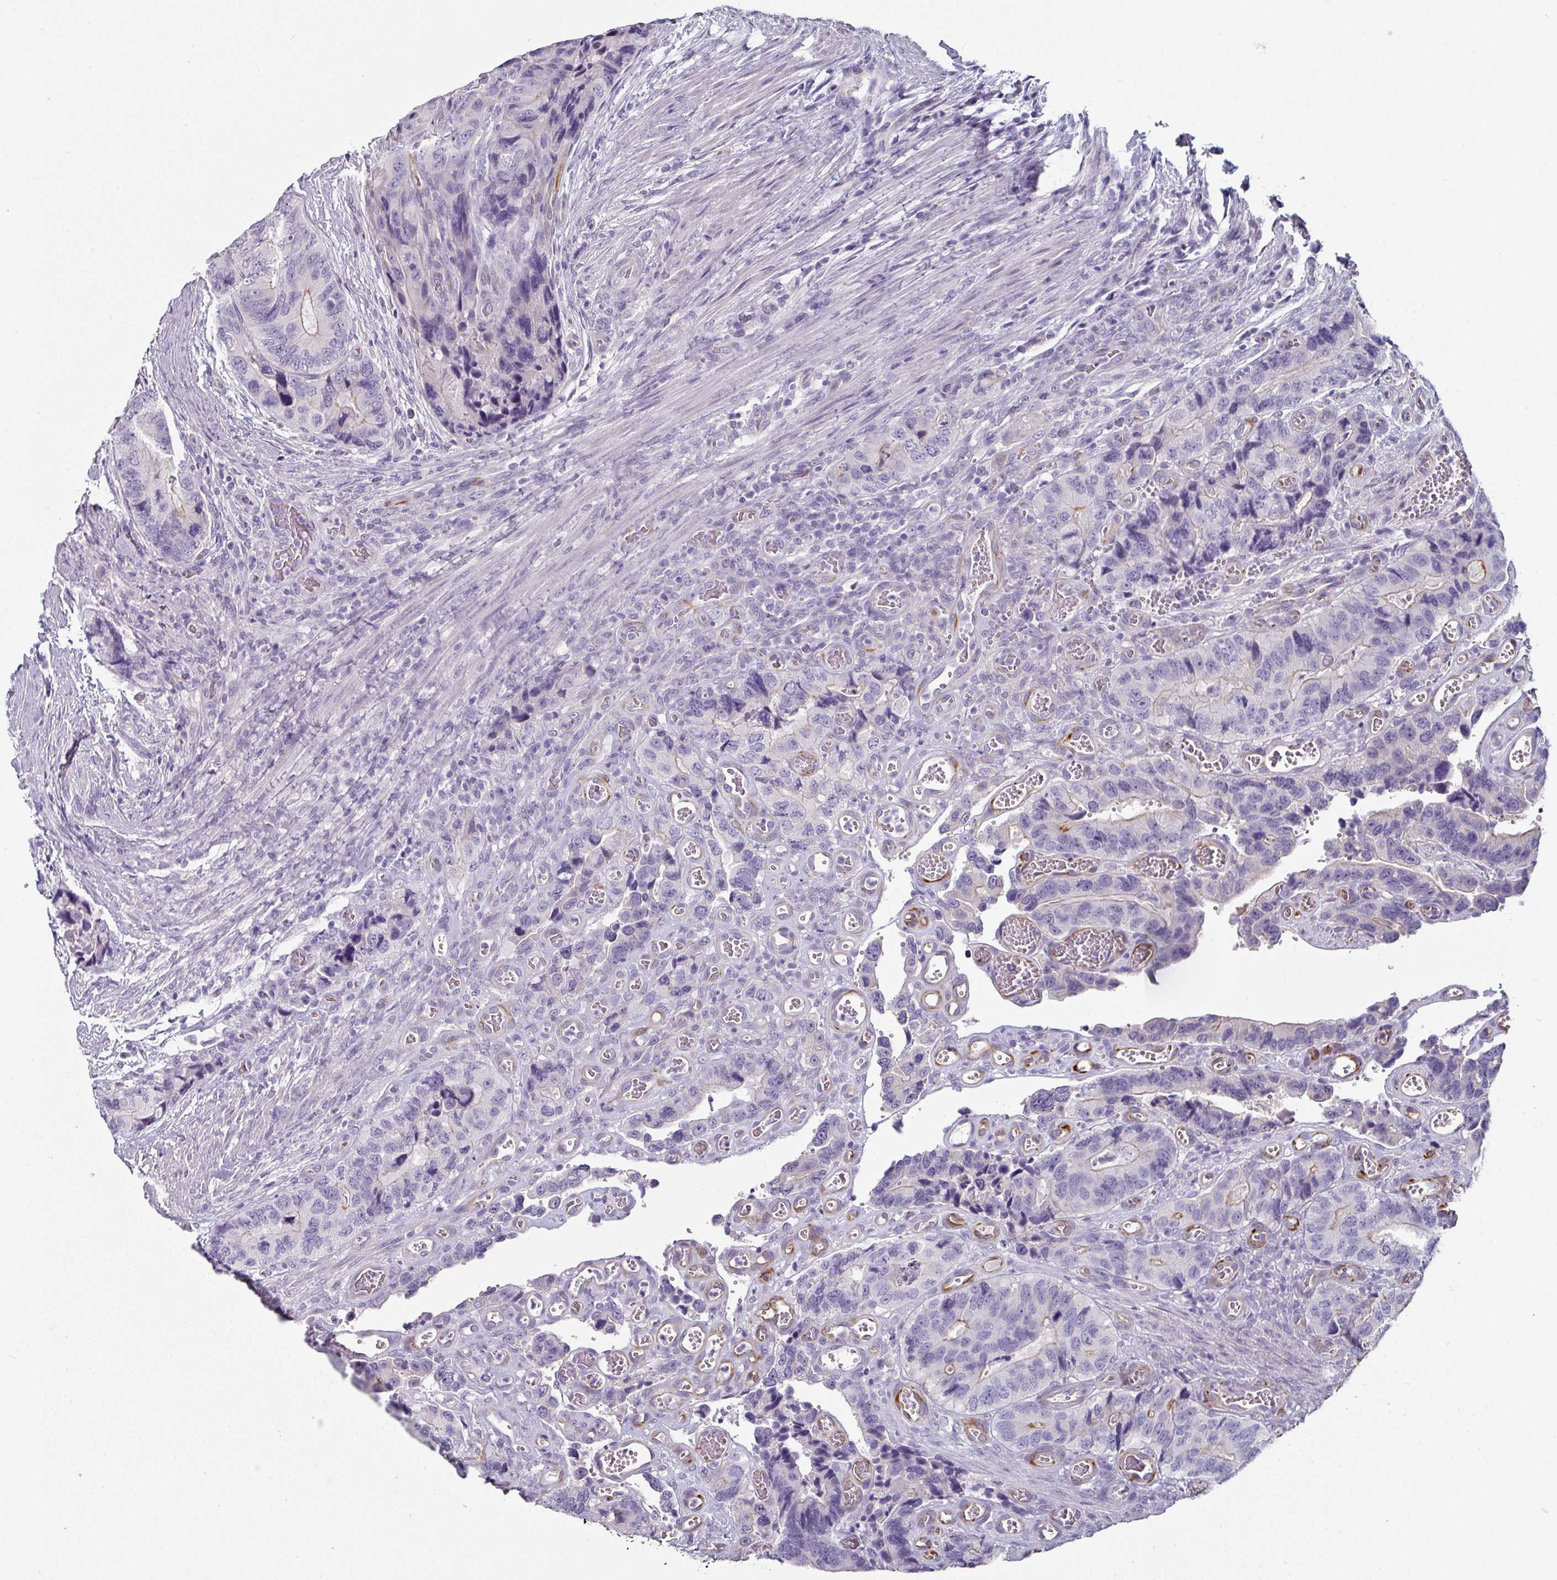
{"staining": {"intensity": "negative", "quantity": "none", "location": "none"}, "tissue": "colorectal cancer", "cell_type": "Tumor cells", "image_type": "cancer", "snomed": [{"axis": "morphology", "description": "Adenocarcinoma, NOS"}, {"axis": "topography", "description": "Colon"}], "caption": "Protein analysis of colorectal adenocarcinoma exhibits no significant positivity in tumor cells.", "gene": "SLC17A7", "patient": {"sex": "male", "age": 84}}